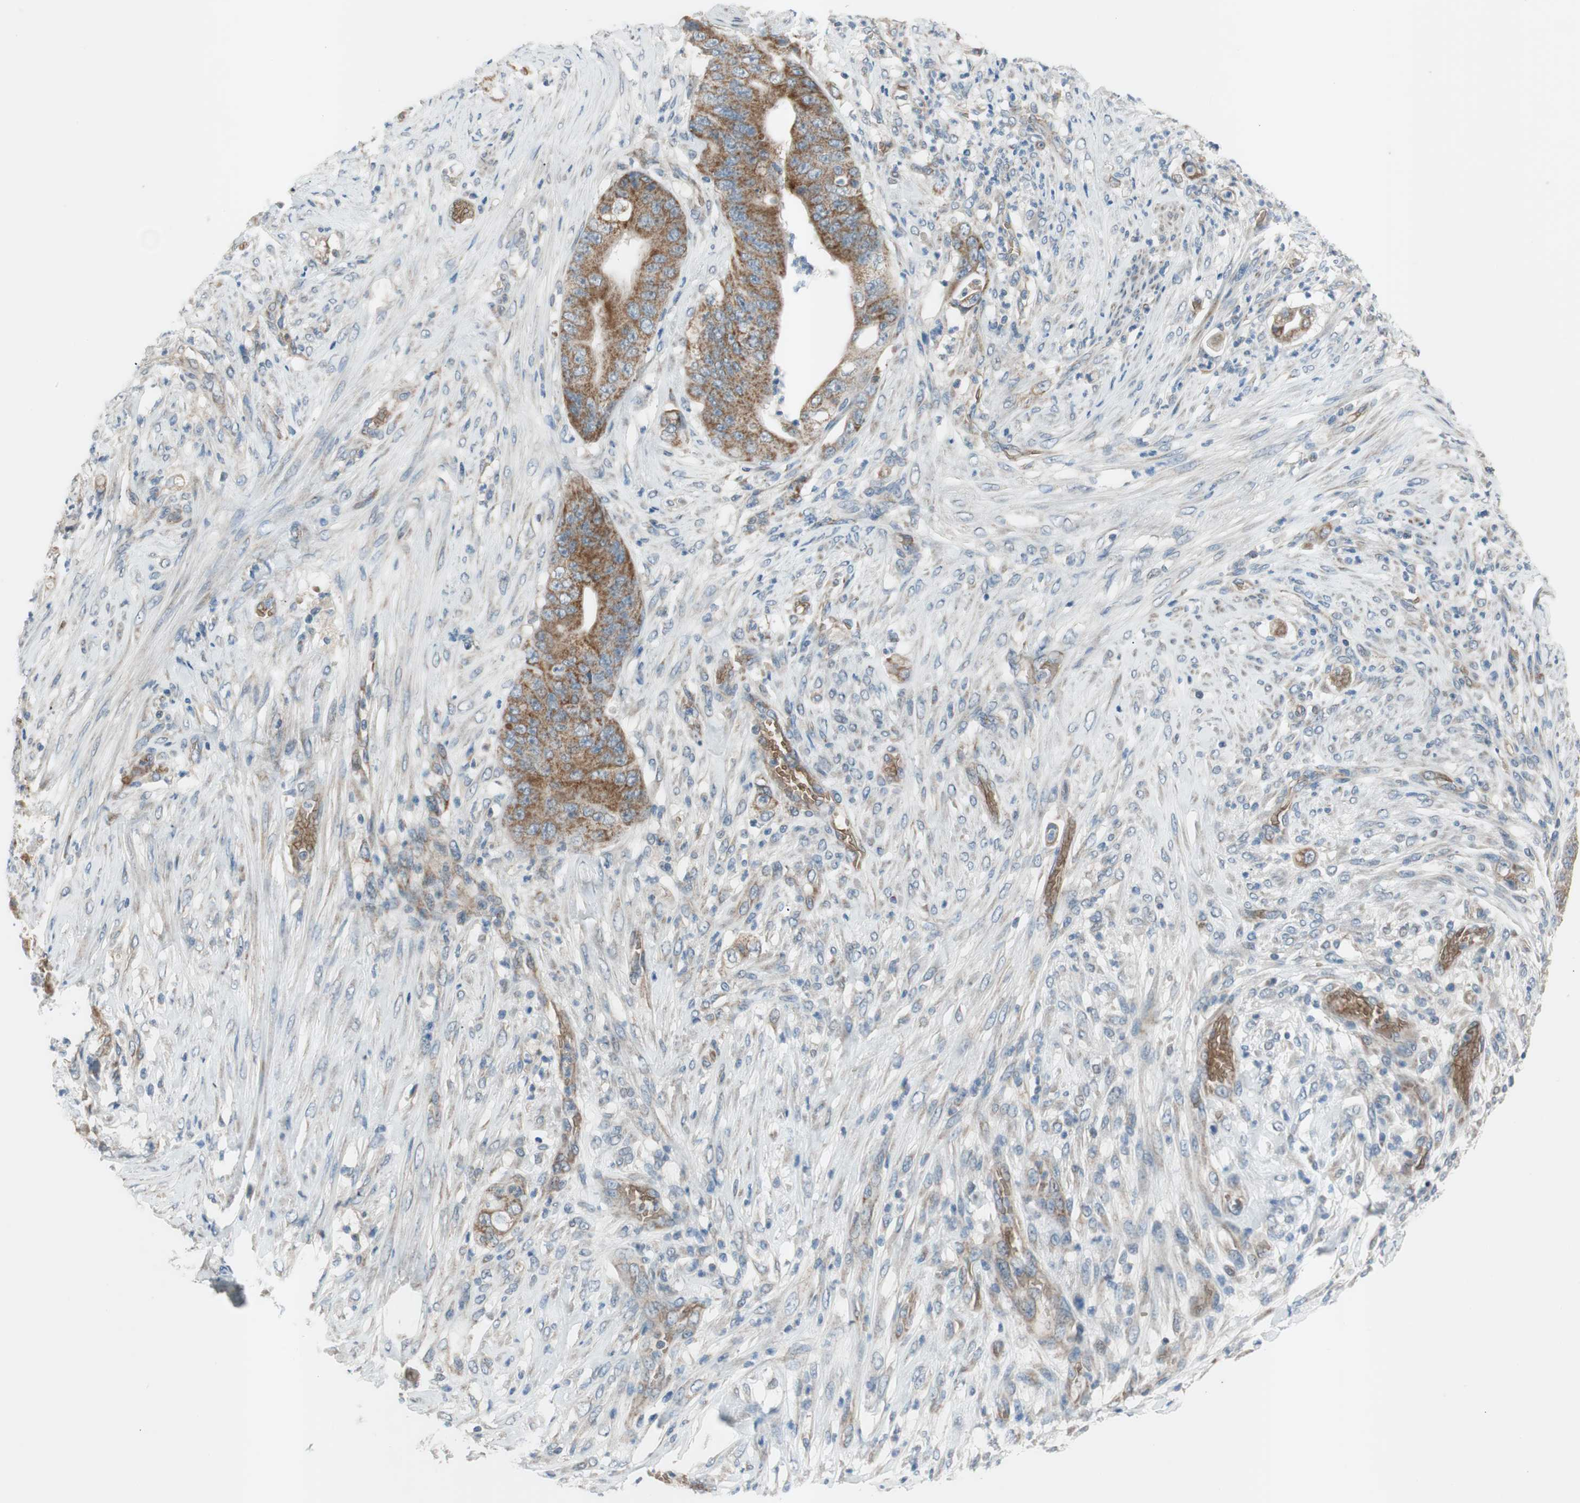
{"staining": {"intensity": "moderate", "quantity": ">75%", "location": "cytoplasmic/membranous"}, "tissue": "stomach cancer", "cell_type": "Tumor cells", "image_type": "cancer", "snomed": [{"axis": "morphology", "description": "Adenocarcinoma, NOS"}, {"axis": "topography", "description": "Stomach"}], "caption": "Tumor cells show medium levels of moderate cytoplasmic/membranous staining in about >75% of cells in human stomach adenocarcinoma. Ihc stains the protein of interest in brown and the nuclei are stained blue.", "gene": "GYPC", "patient": {"sex": "female", "age": 73}}